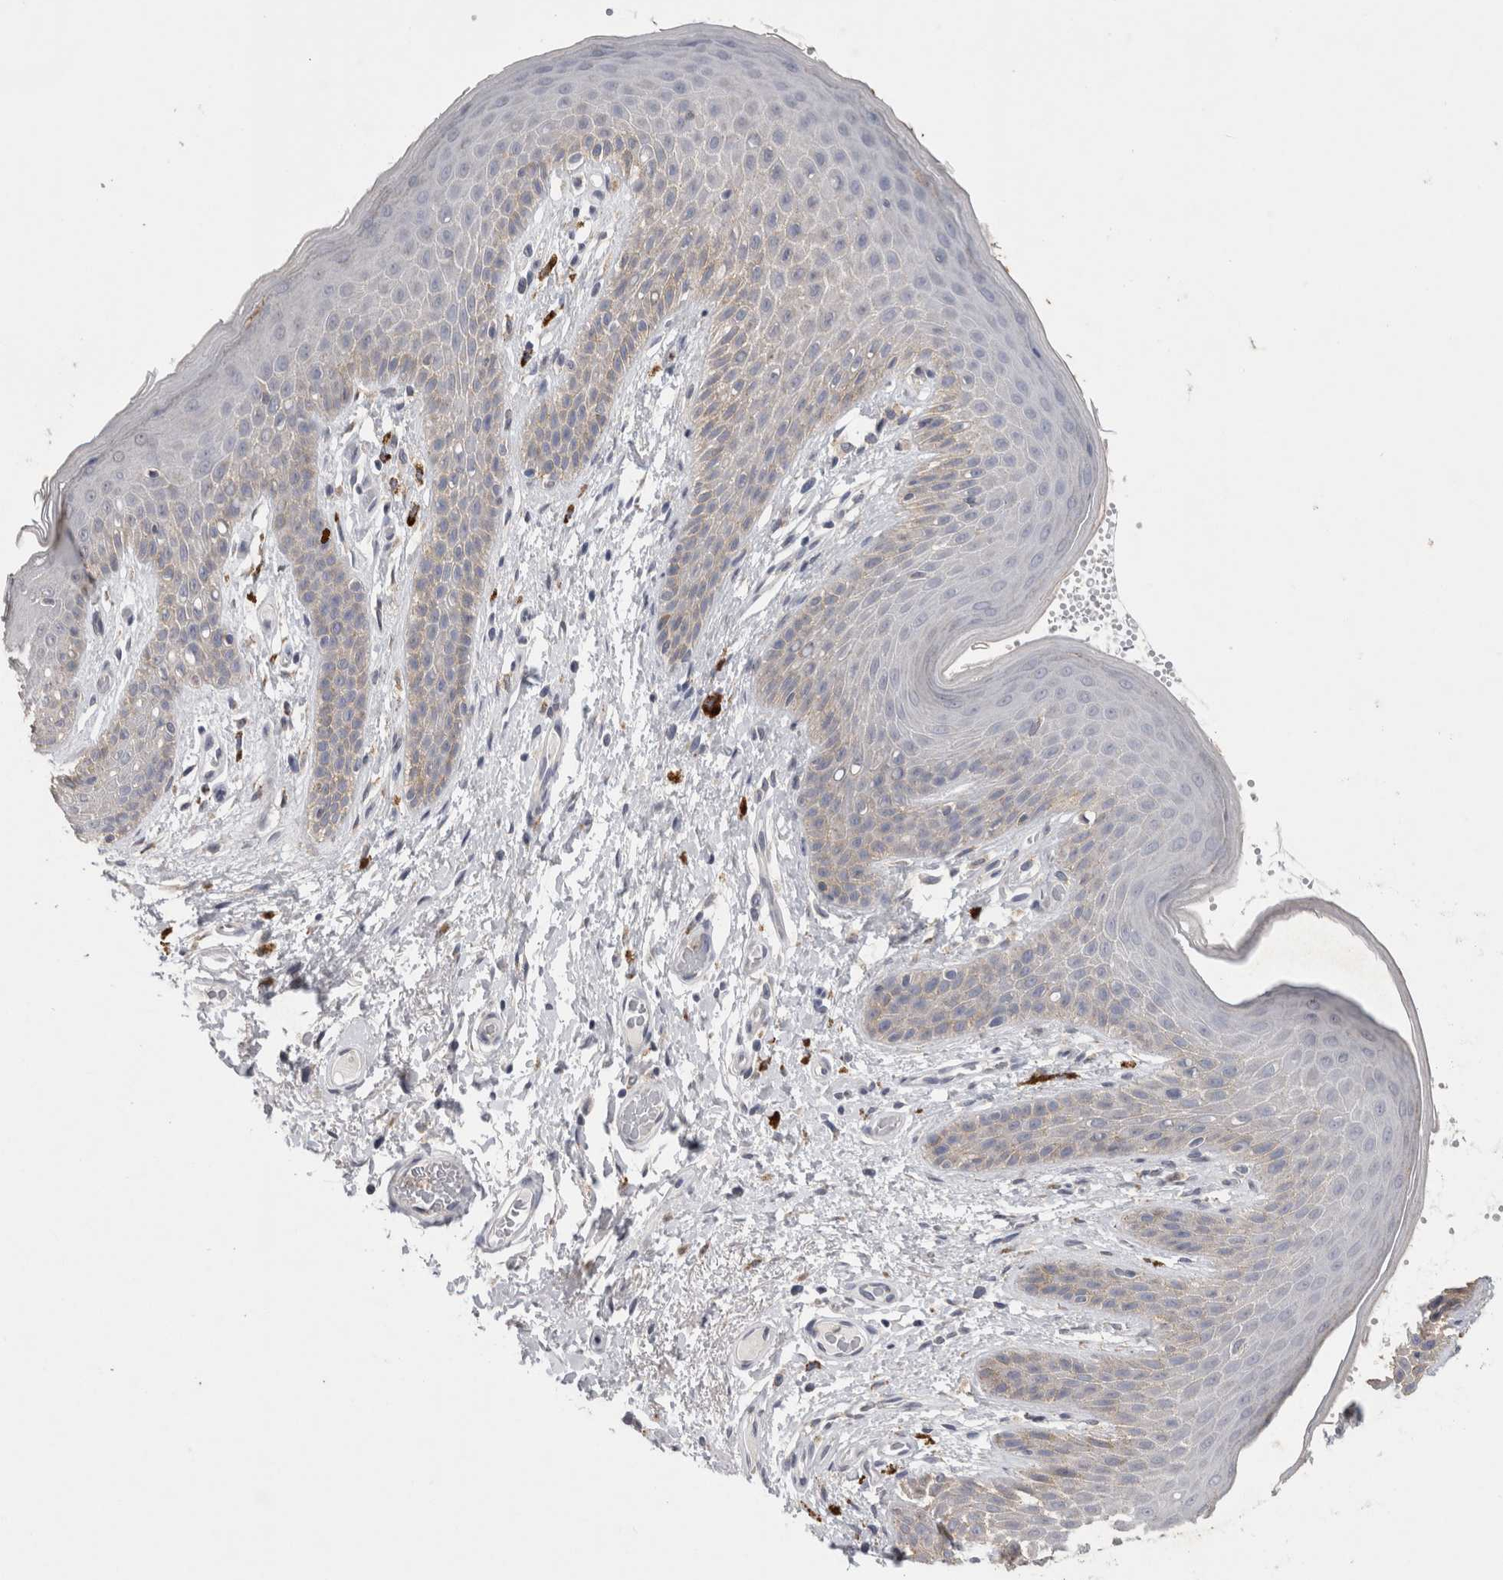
{"staining": {"intensity": "moderate", "quantity": "<25%", "location": "cytoplasmic/membranous"}, "tissue": "skin", "cell_type": "Epidermal cells", "image_type": "normal", "snomed": [{"axis": "morphology", "description": "Normal tissue, NOS"}, {"axis": "topography", "description": "Anal"}], "caption": "This photomicrograph shows immunohistochemistry (IHC) staining of unremarkable human skin, with low moderate cytoplasmic/membranous staining in approximately <25% of epidermal cells.", "gene": "CNTFR", "patient": {"sex": "male", "age": 74}}